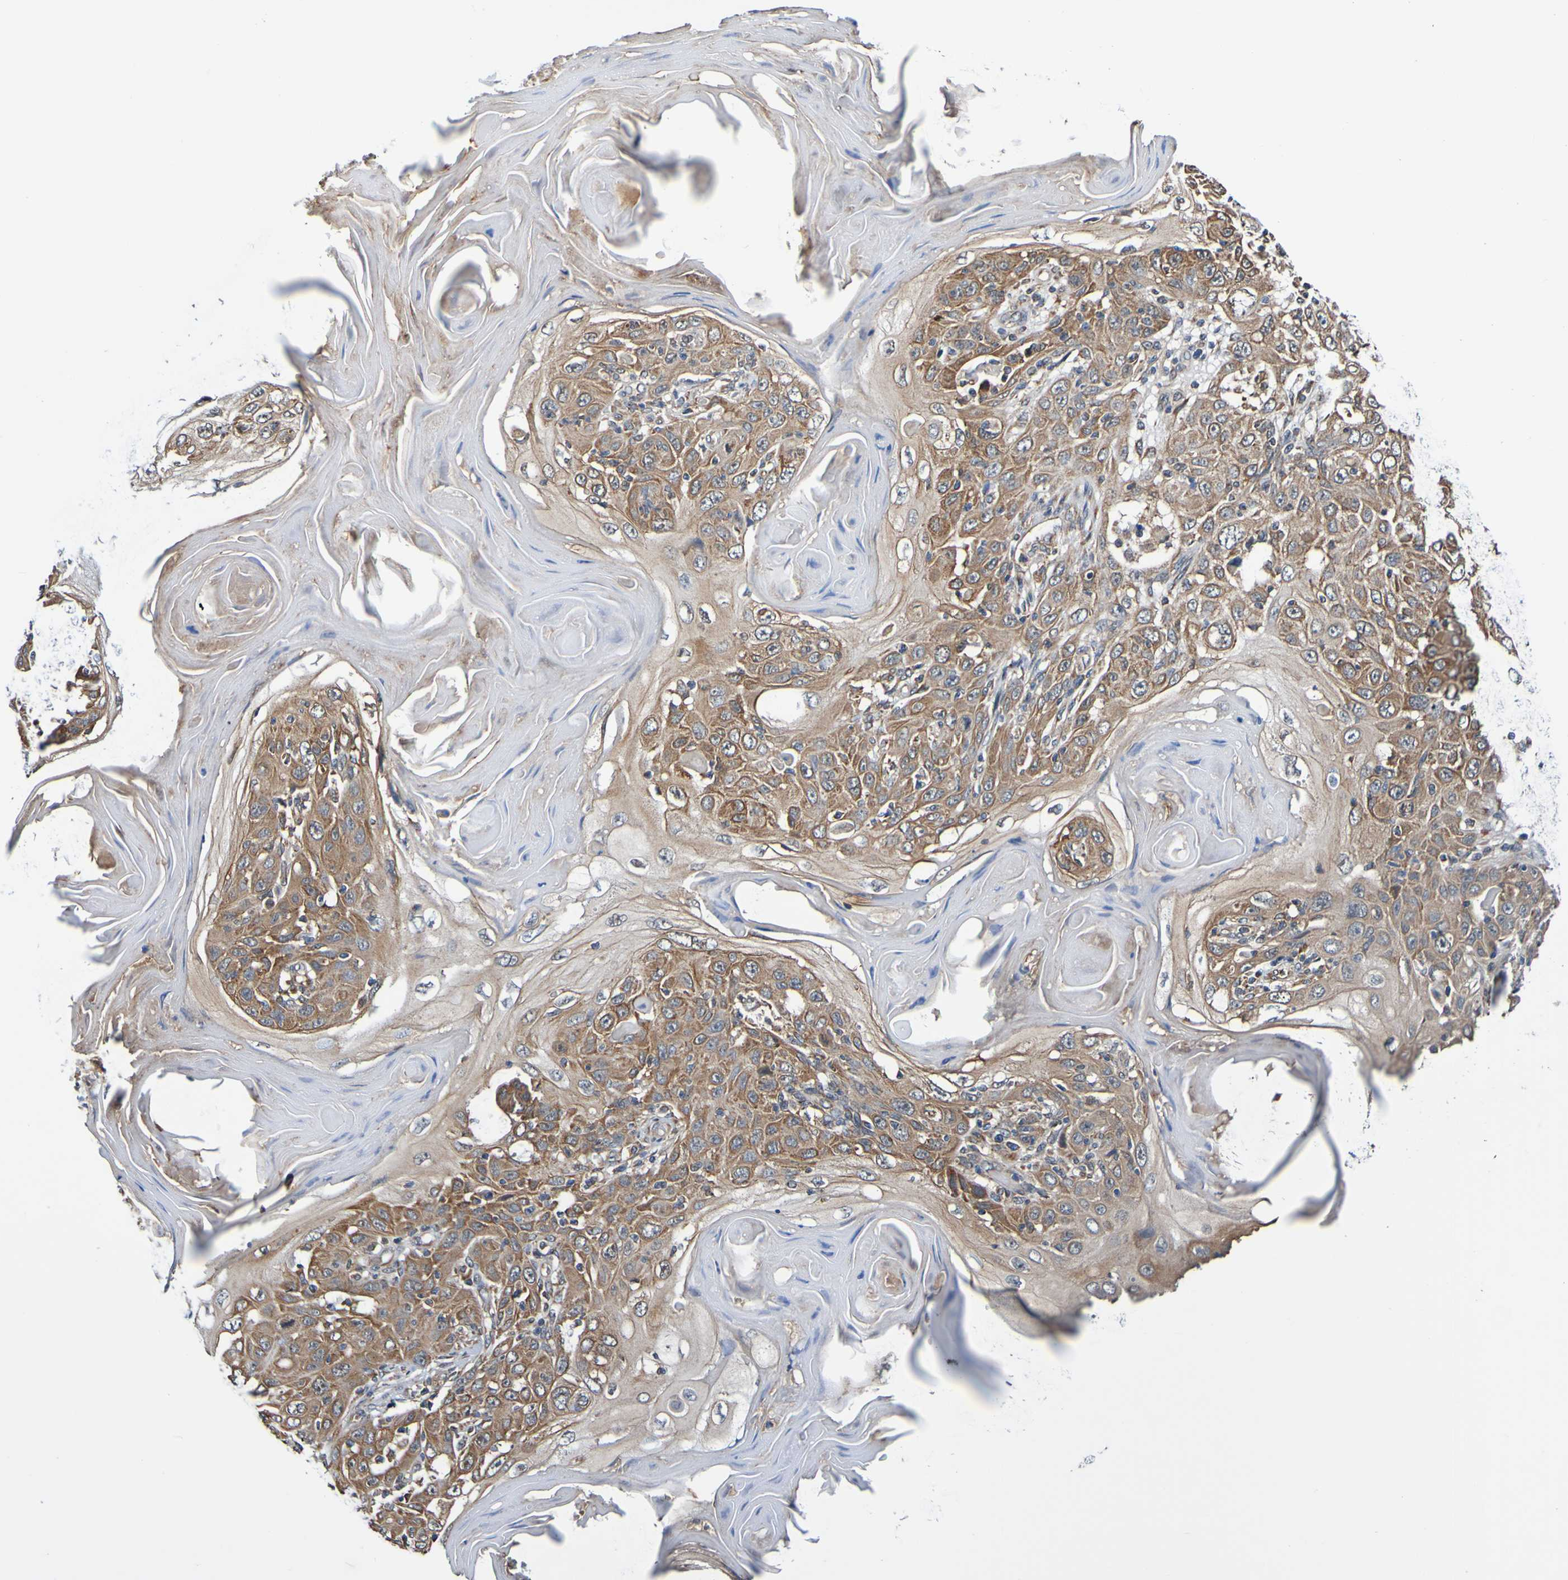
{"staining": {"intensity": "moderate", "quantity": ">75%", "location": "cytoplasmic/membranous"}, "tissue": "skin cancer", "cell_type": "Tumor cells", "image_type": "cancer", "snomed": [{"axis": "morphology", "description": "Squamous cell carcinoma, NOS"}, {"axis": "topography", "description": "Skin"}], "caption": "High-power microscopy captured an IHC histopathology image of skin cancer (squamous cell carcinoma), revealing moderate cytoplasmic/membranous expression in about >75% of tumor cells.", "gene": "AXIN1", "patient": {"sex": "female", "age": 88}}